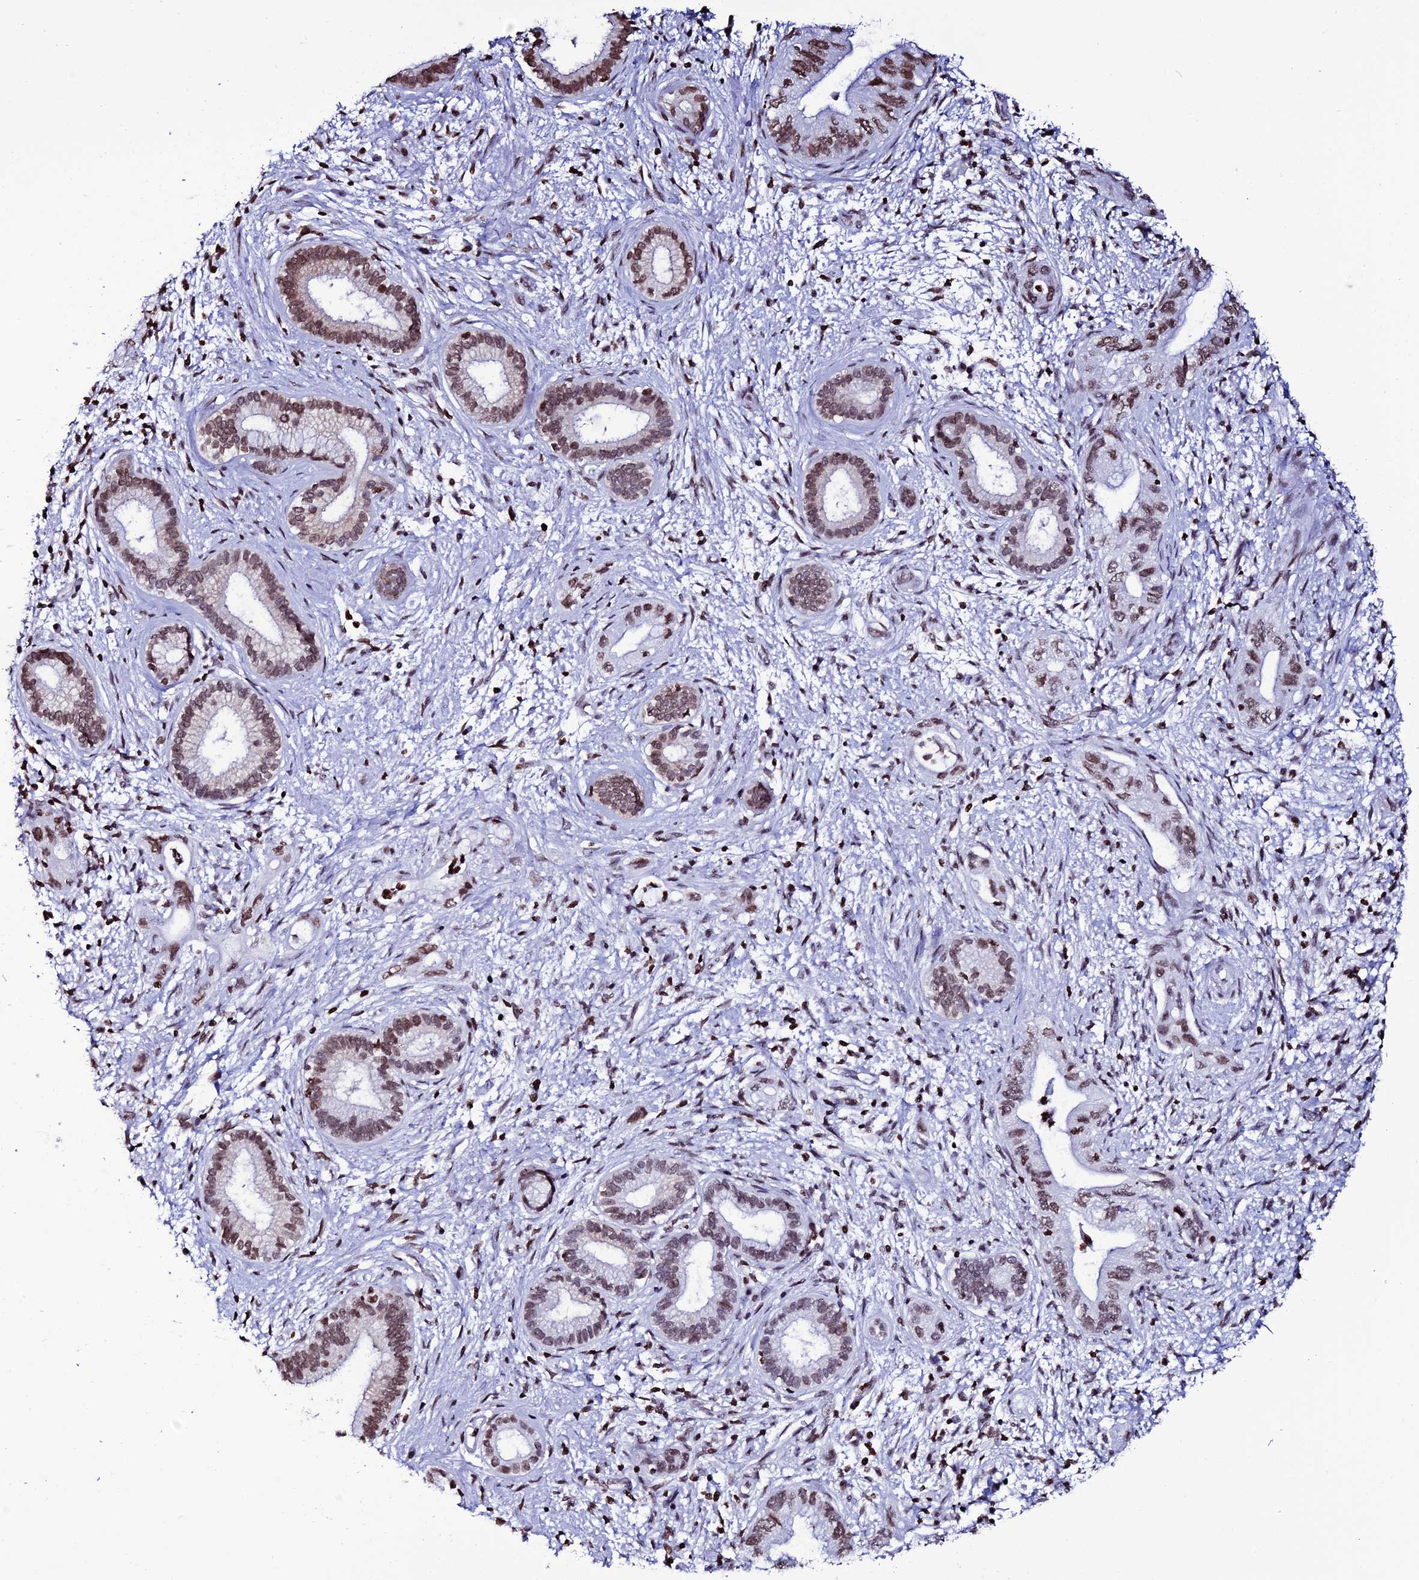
{"staining": {"intensity": "moderate", "quantity": ">75%", "location": "nuclear"}, "tissue": "pancreatic cancer", "cell_type": "Tumor cells", "image_type": "cancer", "snomed": [{"axis": "morphology", "description": "Adenocarcinoma, NOS"}, {"axis": "topography", "description": "Pancreas"}], "caption": "IHC of human pancreatic cancer reveals medium levels of moderate nuclear staining in about >75% of tumor cells.", "gene": "MACROH2A2", "patient": {"sex": "female", "age": 73}}